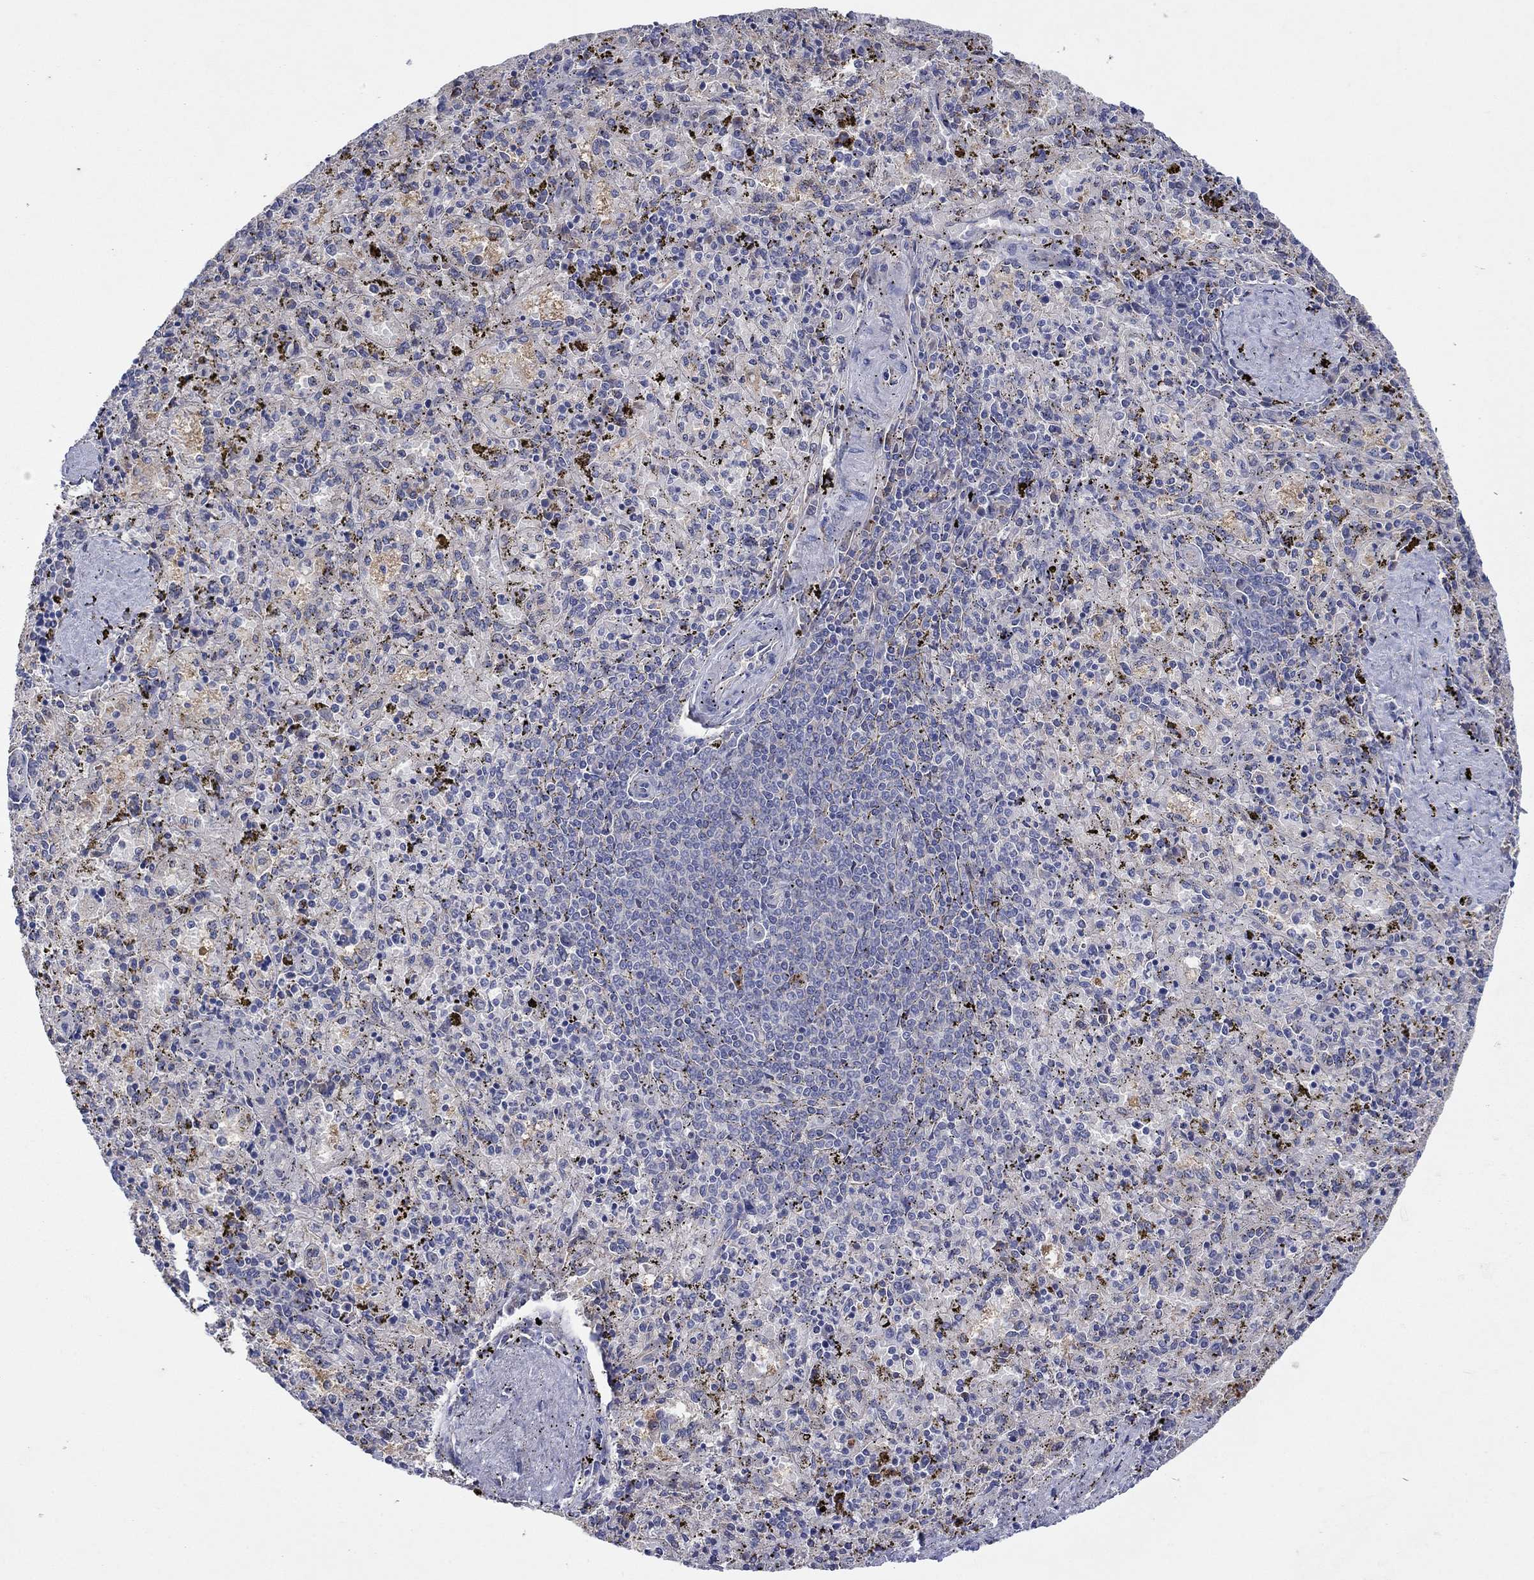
{"staining": {"intensity": "weak", "quantity": "25%-75%", "location": "cytoplasmic/membranous"}, "tissue": "spleen", "cell_type": "Cells in red pulp", "image_type": "normal", "snomed": [{"axis": "morphology", "description": "Normal tissue, NOS"}, {"axis": "topography", "description": "Spleen"}], "caption": "Protein expression analysis of benign human spleen reveals weak cytoplasmic/membranous staining in approximately 25%-75% of cells in red pulp.", "gene": "PLCL2", "patient": {"sex": "female", "age": 50}}